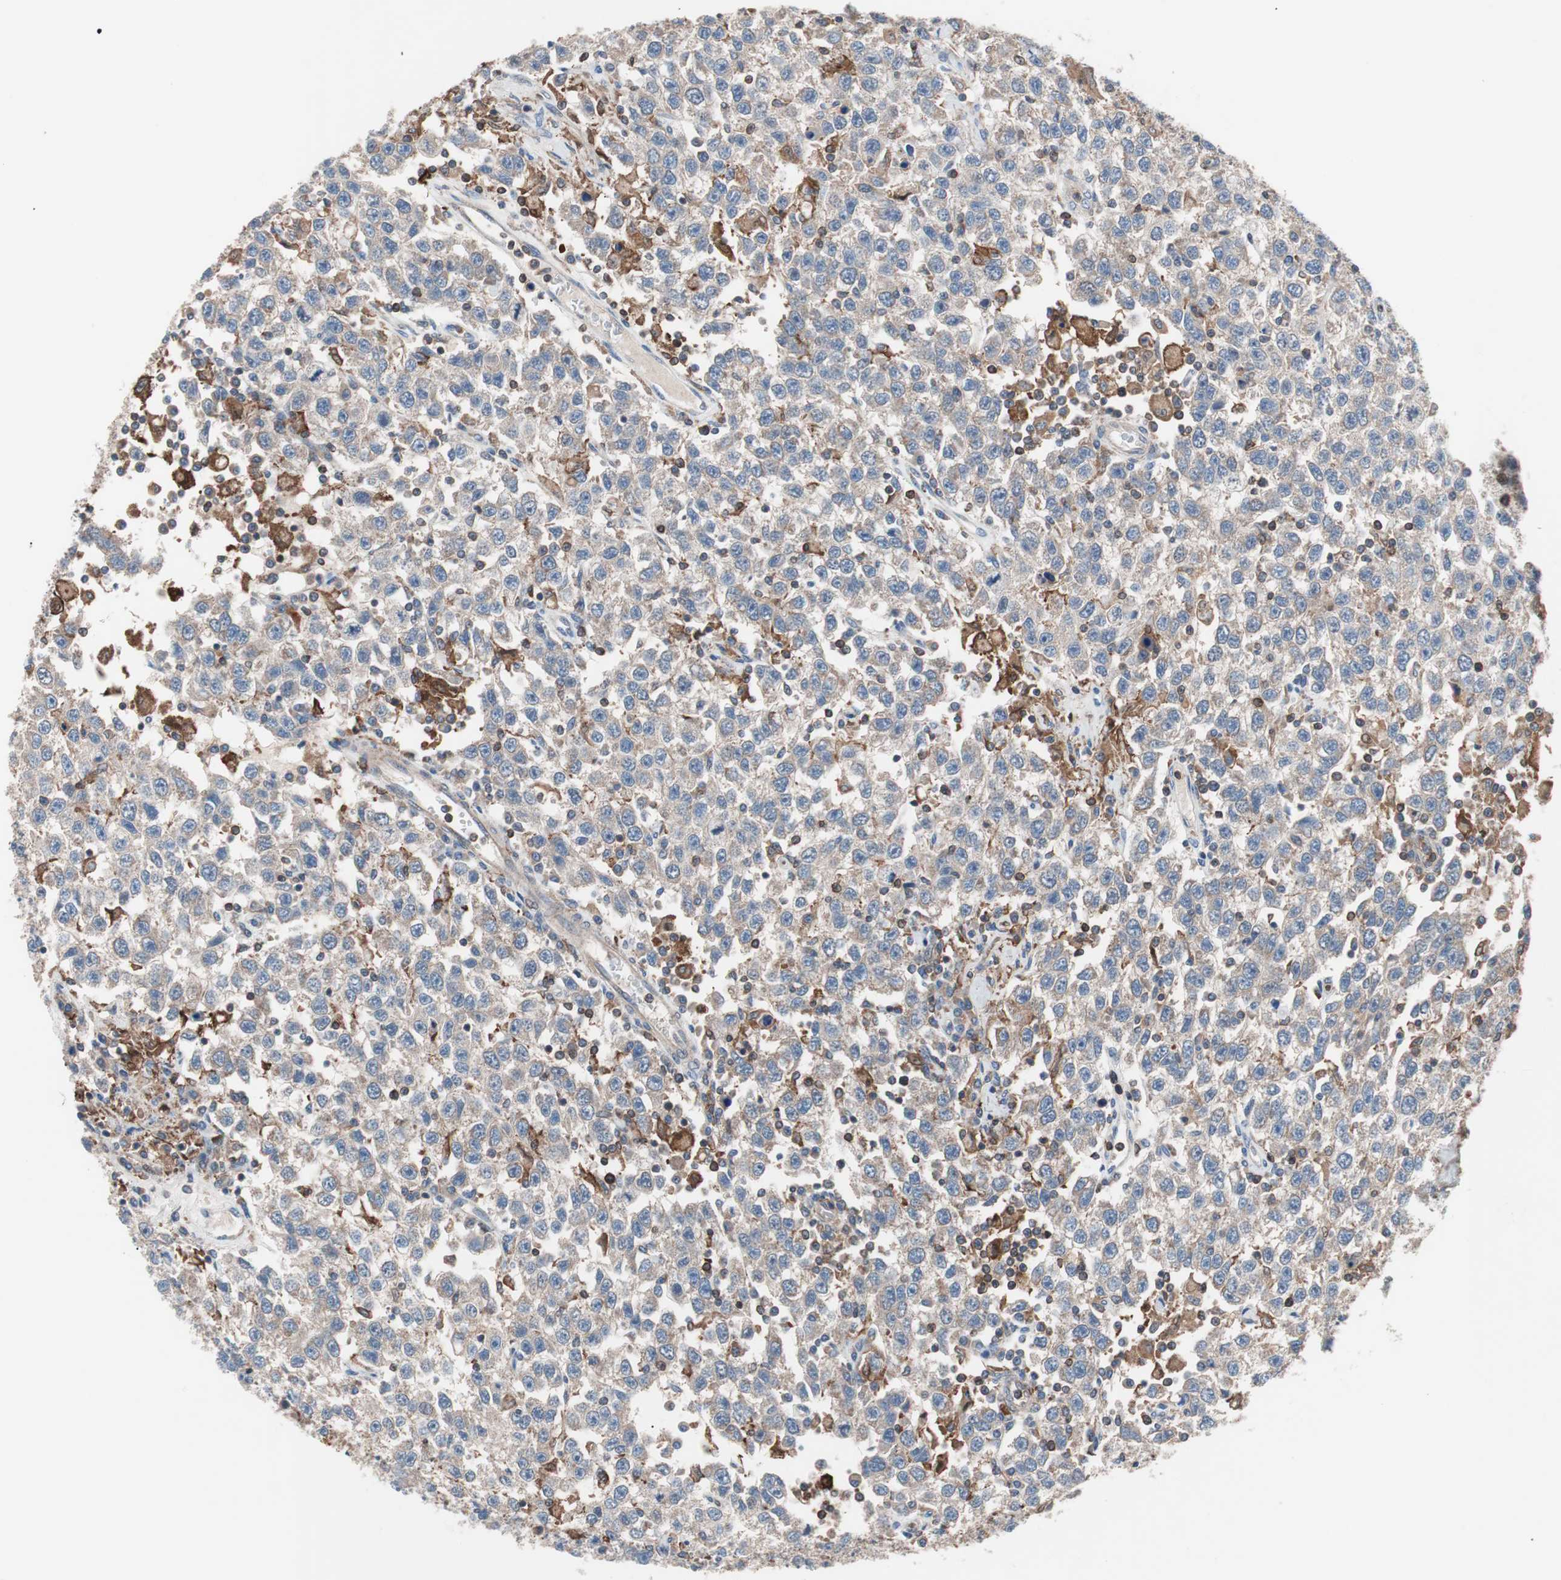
{"staining": {"intensity": "weak", "quantity": ">75%", "location": "cytoplasmic/membranous"}, "tissue": "testis cancer", "cell_type": "Tumor cells", "image_type": "cancer", "snomed": [{"axis": "morphology", "description": "Seminoma, NOS"}, {"axis": "topography", "description": "Testis"}], "caption": "Testis seminoma stained with a brown dye shows weak cytoplasmic/membranous positive positivity in about >75% of tumor cells.", "gene": "PIK3R1", "patient": {"sex": "male", "age": 41}}